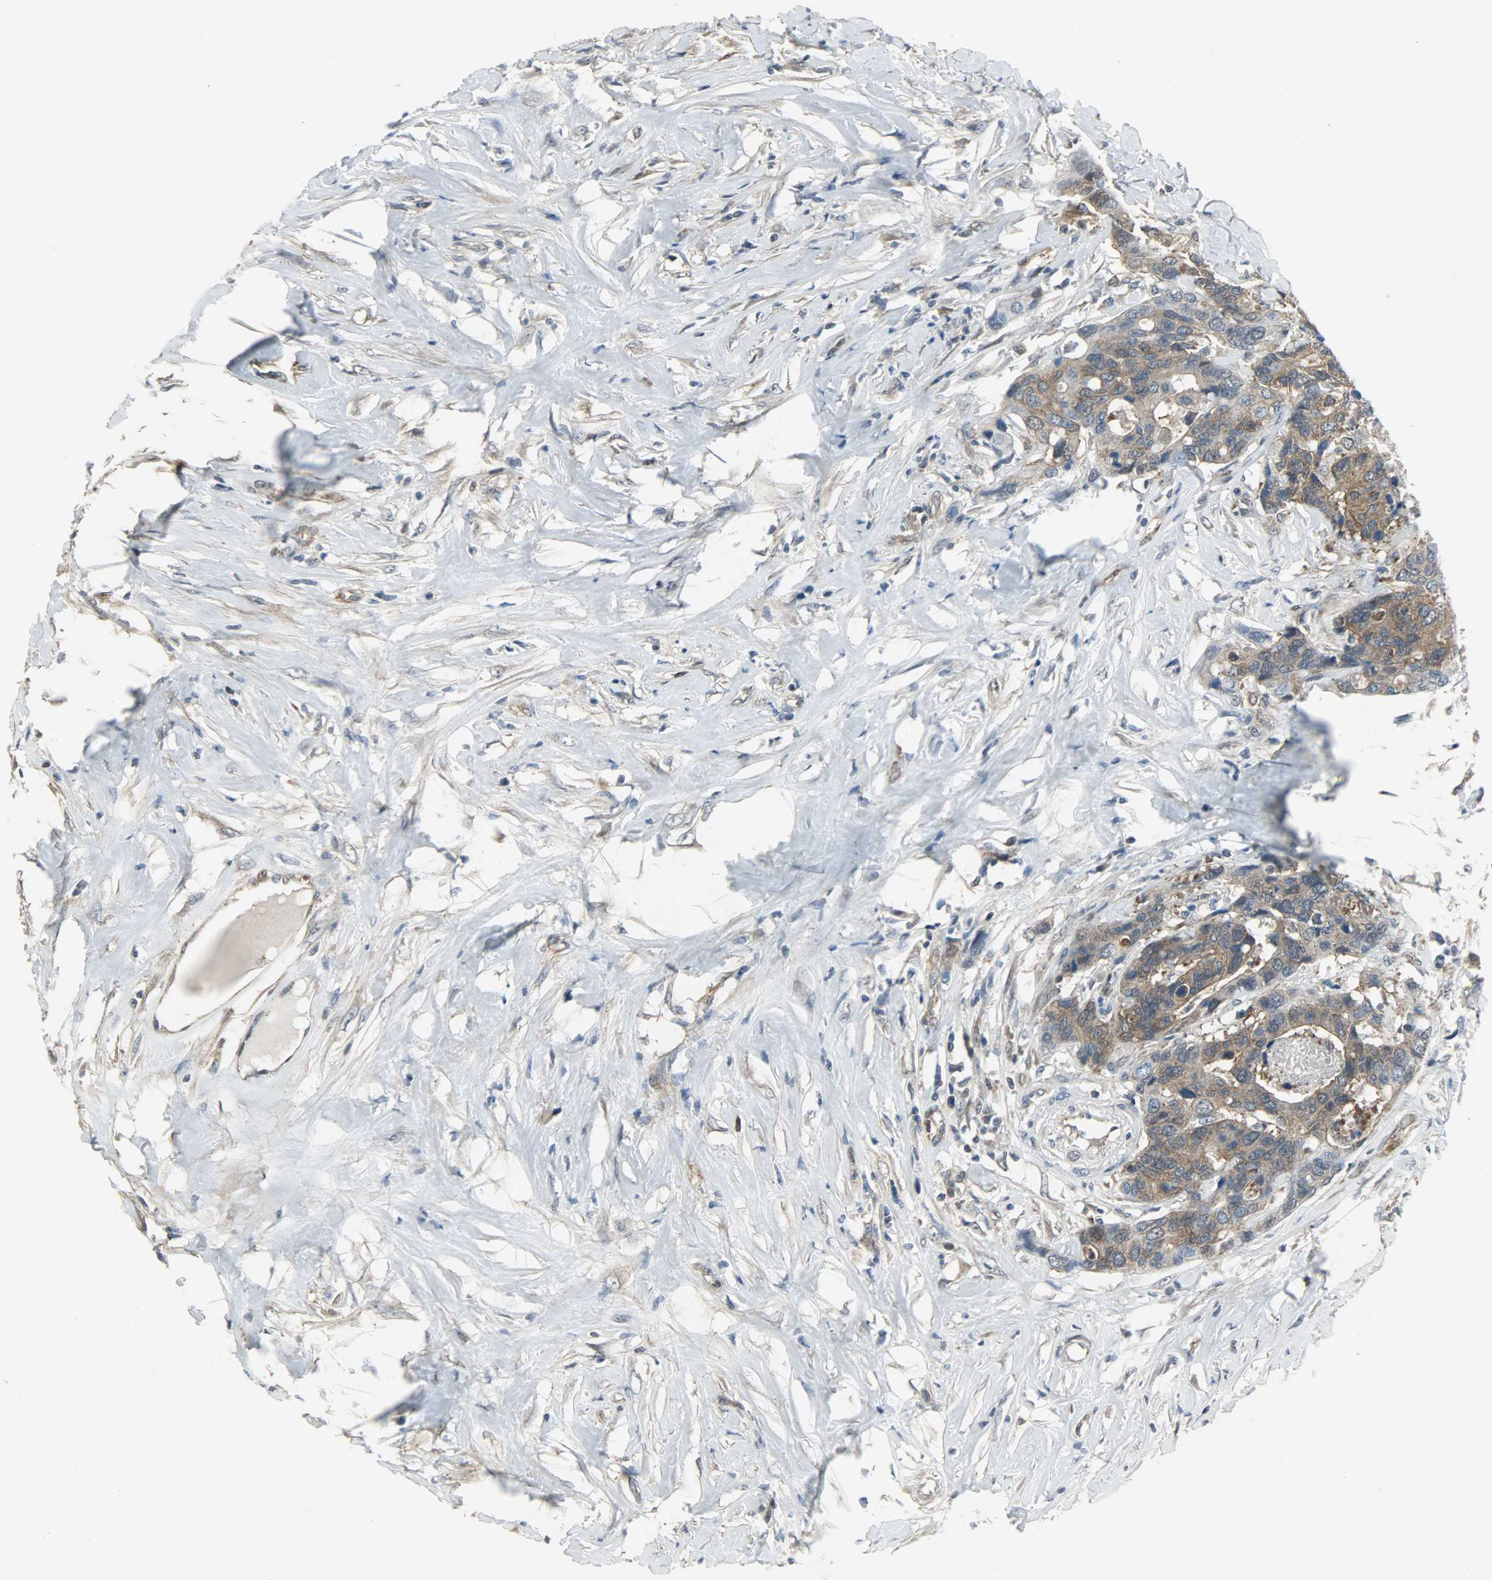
{"staining": {"intensity": "moderate", "quantity": ">75%", "location": "cytoplasmic/membranous"}, "tissue": "colorectal cancer", "cell_type": "Tumor cells", "image_type": "cancer", "snomed": [{"axis": "morphology", "description": "Adenocarcinoma, NOS"}, {"axis": "topography", "description": "Rectum"}], "caption": "IHC micrograph of human adenocarcinoma (colorectal) stained for a protein (brown), which exhibits medium levels of moderate cytoplasmic/membranous staining in about >75% of tumor cells.", "gene": "LDHB", "patient": {"sex": "male", "age": 55}}